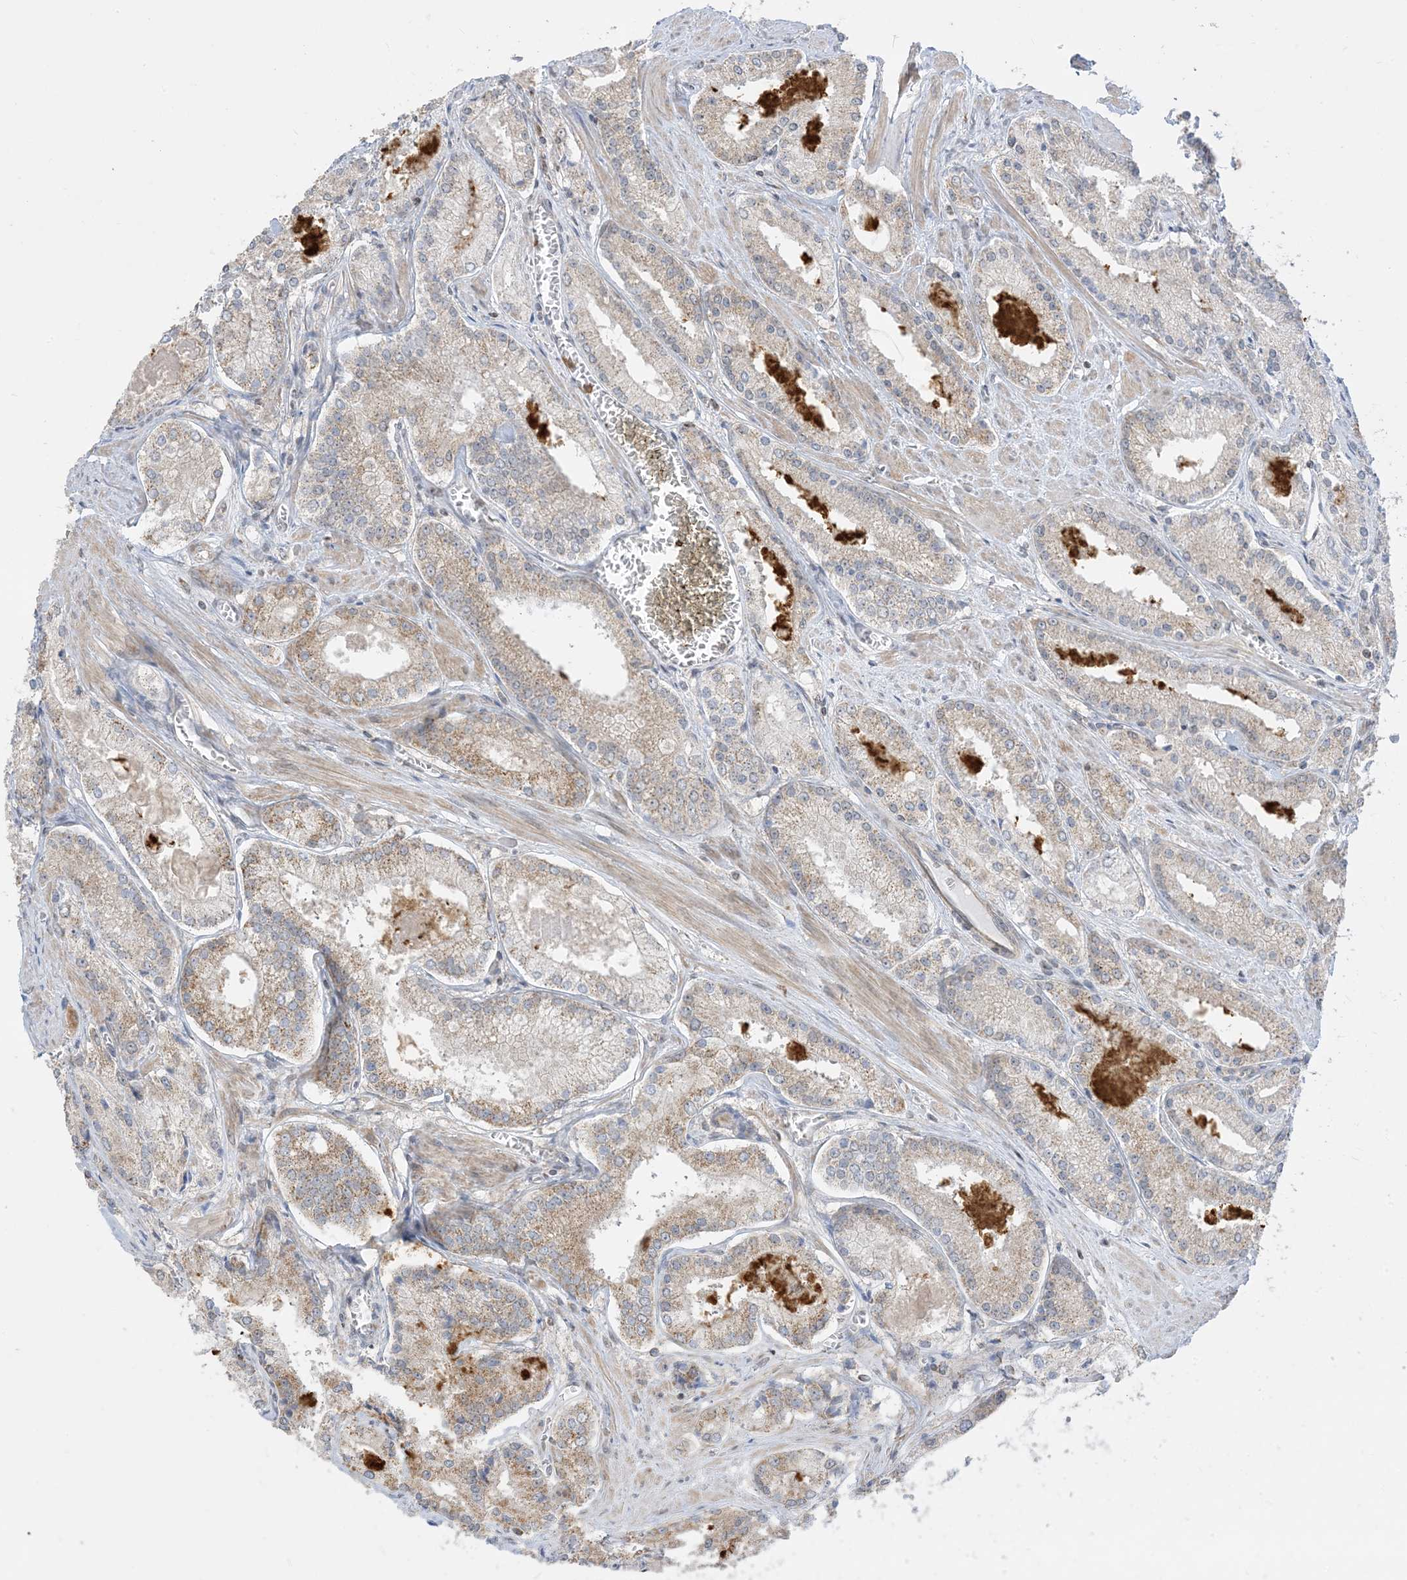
{"staining": {"intensity": "moderate", "quantity": "<25%", "location": "cytoplasmic/membranous"}, "tissue": "prostate cancer", "cell_type": "Tumor cells", "image_type": "cancer", "snomed": [{"axis": "morphology", "description": "Adenocarcinoma, Low grade"}, {"axis": "topography", "description": "Prostate"}], "caption": "This is an image of immunohistochemistry staining of prostate cancer, which shows moderate expression in the cytoplasmic/membranous of tumor cells.", "gene": "KANSL3", "patient": {"sex": "male", "age": 54}}